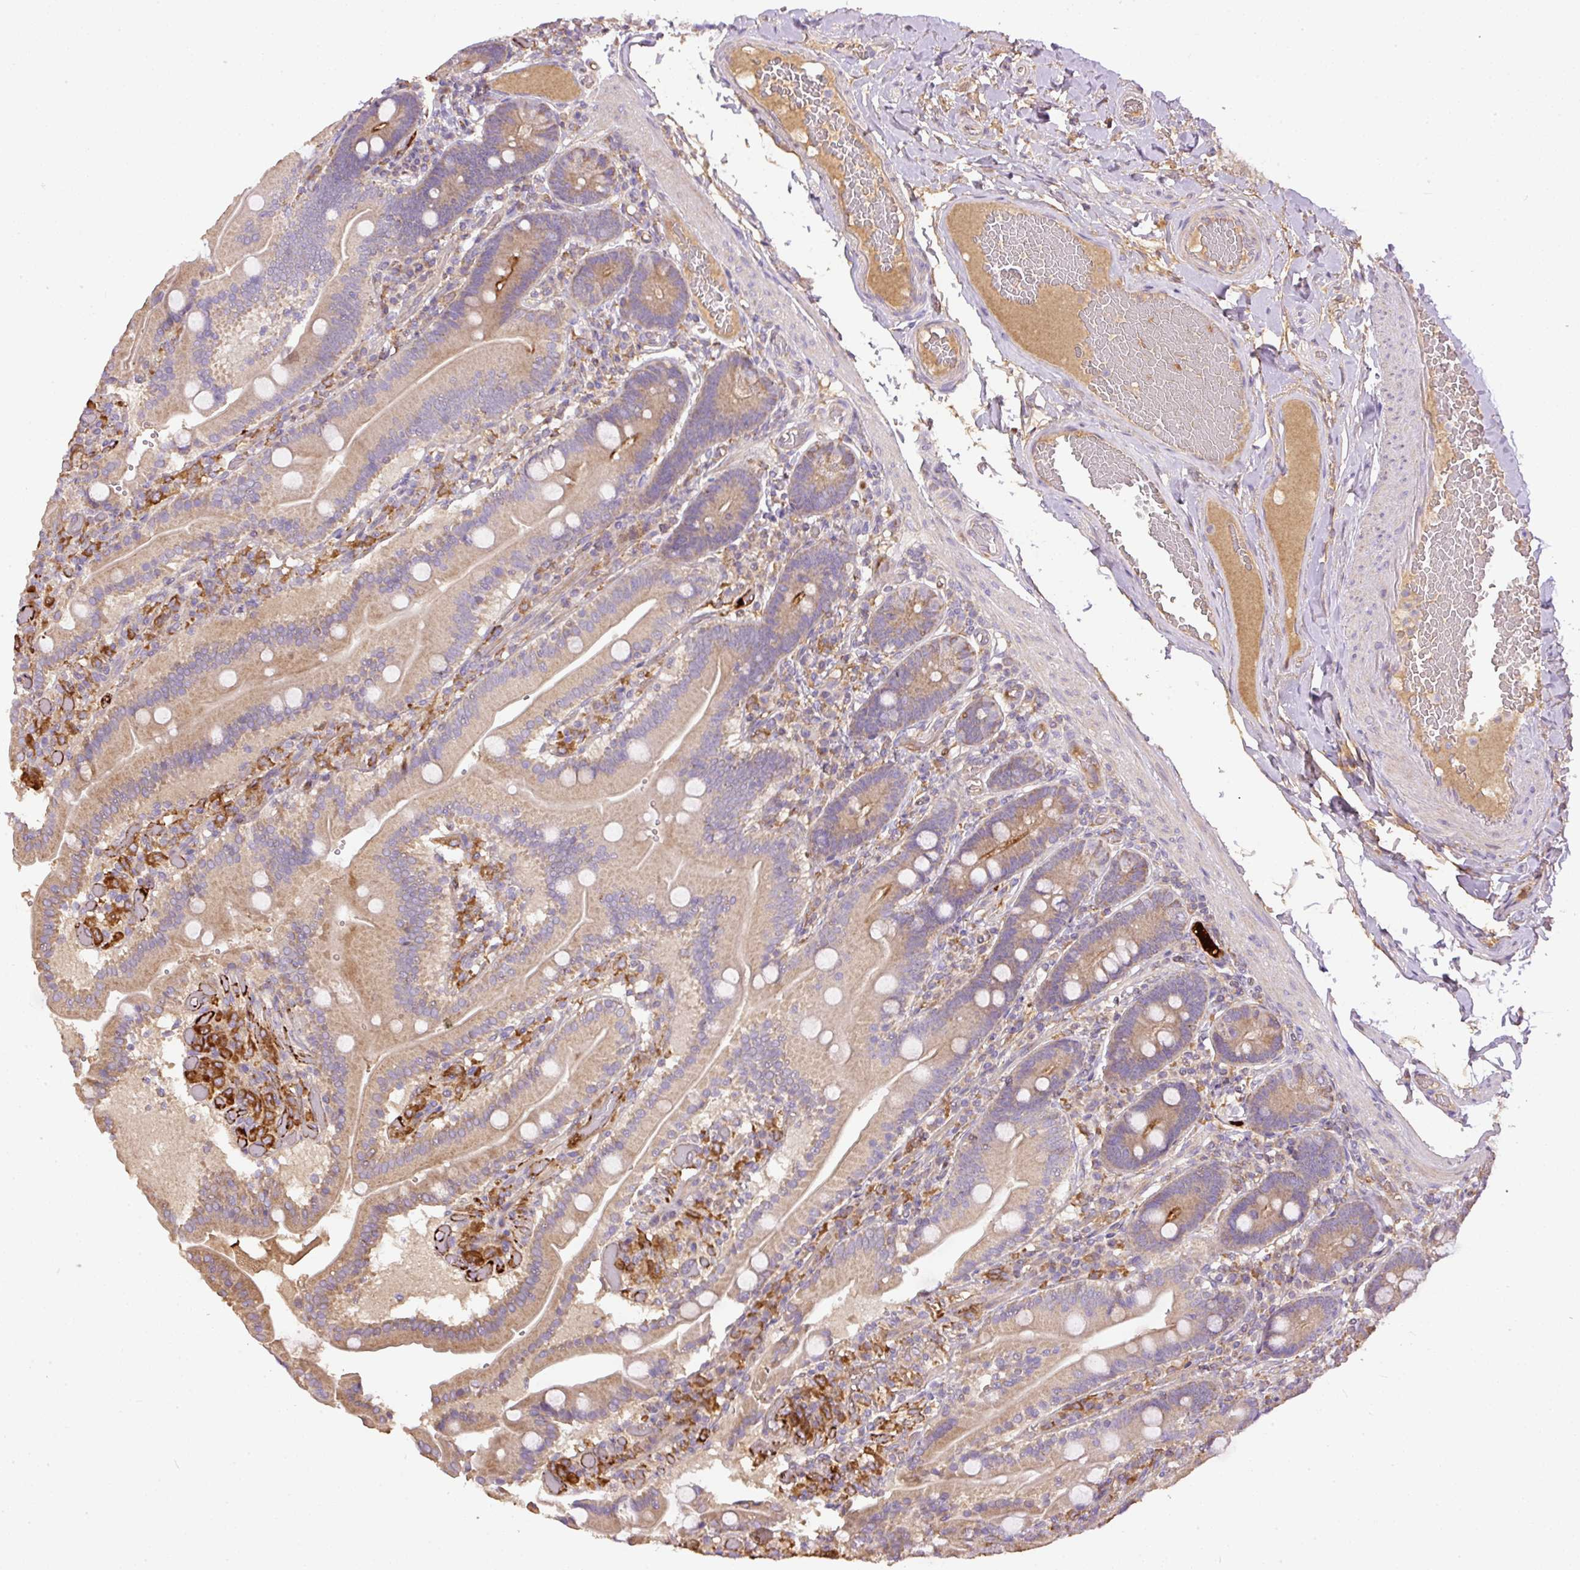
{"staining": {"intensity": "weak", "quantity": ">75%", "location": "cytoplasmic/membranous"}, "tissue": "duodenum", "cell_type": "Glandular cells", "image_type": "normal", "snomed": [{"axis": "morphology", "description": "Normal tissue, NOS"}, {"axis": "topography", "description": "Duodenum"}], "caption": "Duodenum stained with immunohistochemistry (IHC) exhibits weak cytoplasmic/membranous expression in about >75% of glandular cells.", "gene": "DAPK1", "patient": {"sex": "female", "age": 62}}